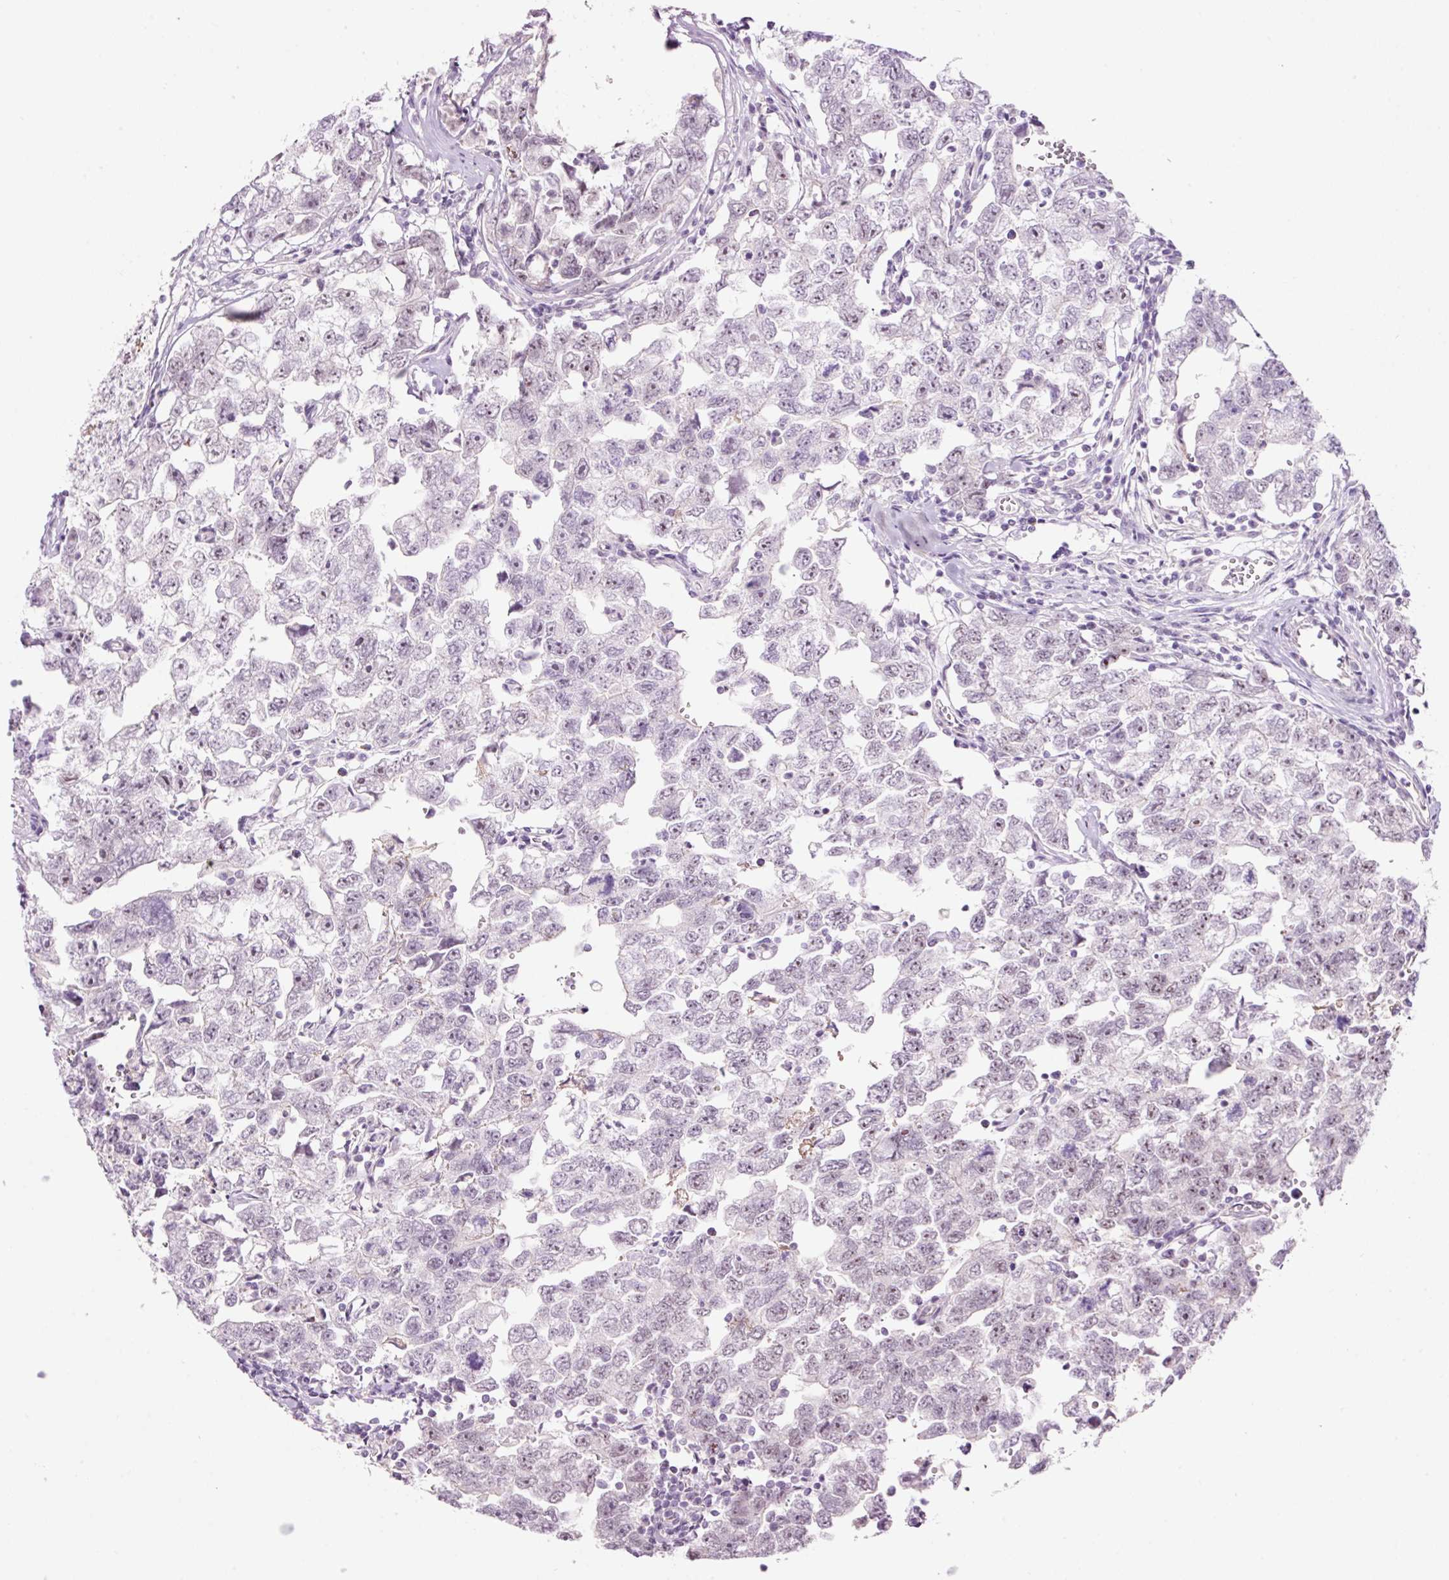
{"staining": {"intensity": "weak", "quantity": "<25%", "location": "nuclear"}, "tissue": "testis cancer", "cell_type": "Tumor cells", "image_type": "cancer", "snomed": [{"axis": "morphology", "description": "Carcinoma, Embryonal, NOS"}, {"axis": "topography", "description": "Testis"}], "caption": "A photomicrograph of testis cancer stained for a protein displays no brown staining in tumor cells.", "gene": "GCG", "patient": {"sex": "male", "age": 22}}